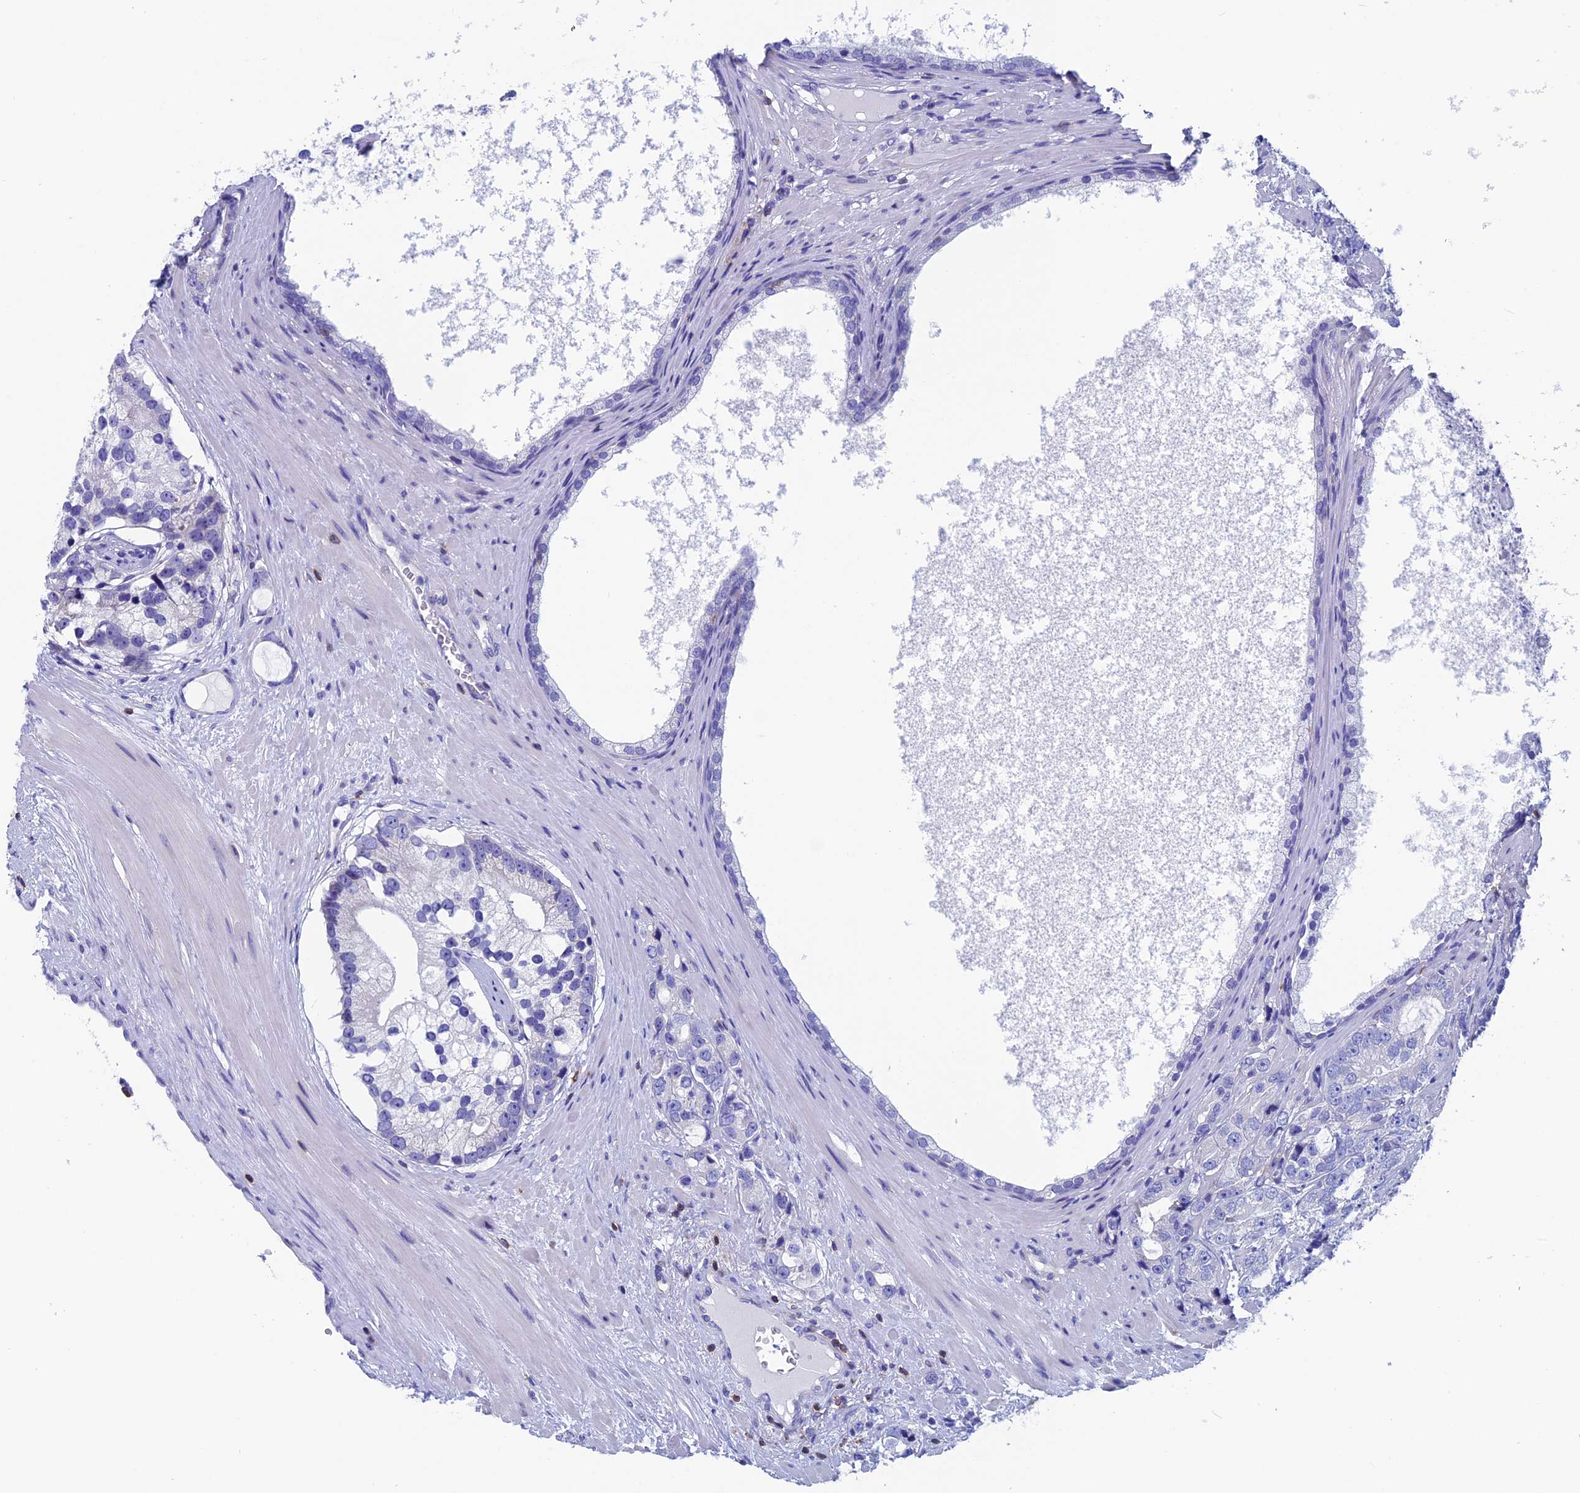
{"staining": {"intensity": "negative", "quantity": "none", "location": "none"}, "tissue": "prostate cancer", "cell_type": "Tumor cells", "image_type": "cancer", "snomed": [{"axis": "morphology", "description": "Adenocarcinoma, High grade"}, {"axis": "topography", "description": "Prostate"}], "caption": "Human prostate adenocarcinoma (high-grade) stained for a protein using immunohistochemistry (IHC) reveals no expression in tumor cells.", "gene": "SEPTIN1", "patient": {"sex": "male", "age": 75}}